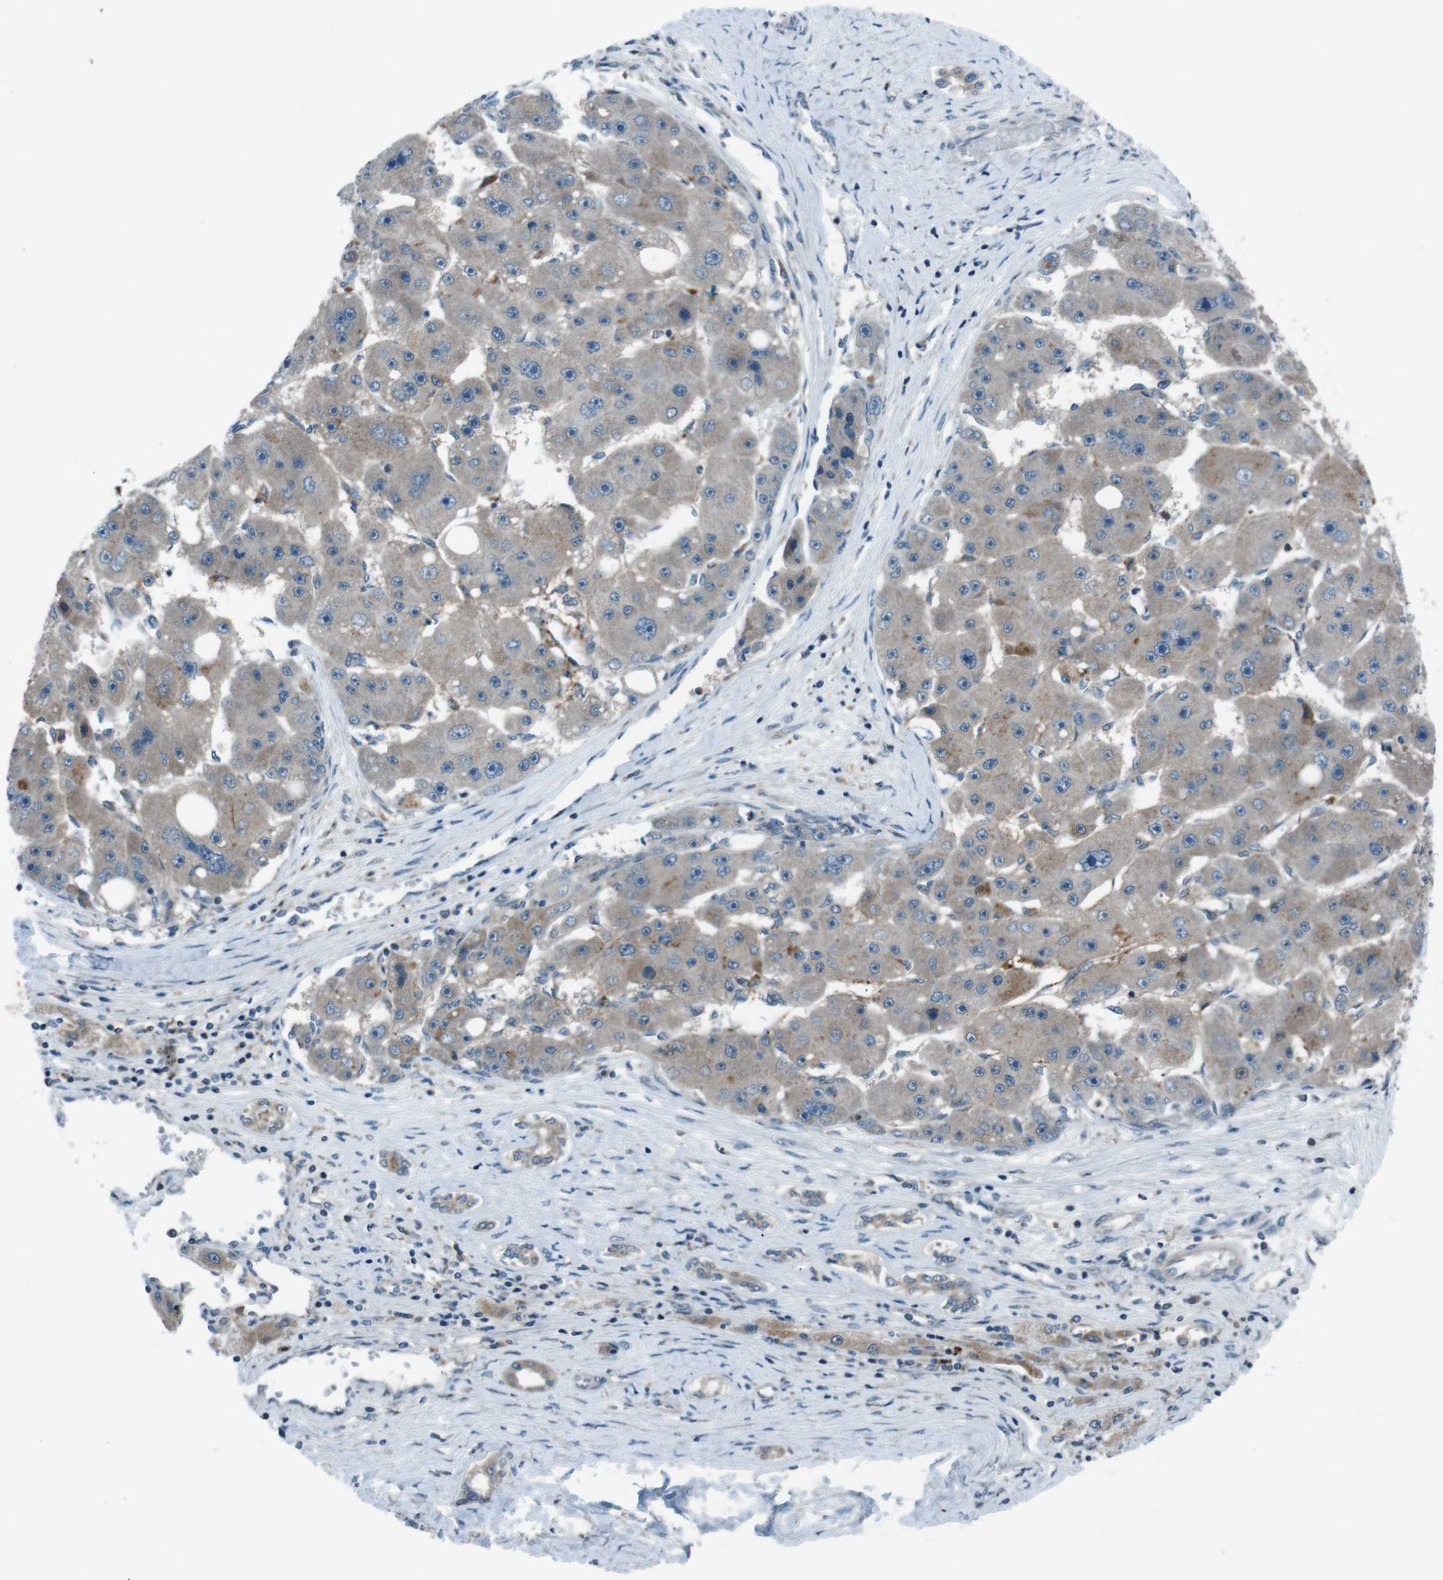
{"staining": {"intensity": "moderate", "quantity": "<25%", "location": "cytoplasmic/membranous"}, "tissue": "liver cancer", "cell_type": "Tumor cells", "image_type": "cancer", "snomed": [{"axis": "morphology", "description": "Carcinoma, Hepatocellular, NOS"}, {"axis": "topography", "description": "Liver"}], "caption": "This is a histology image of immunohistochemistry staining of liver hepatocellular carcinoma, which shows moderate staining in the cytoplasmic/membranous of tumor cells.", "gene": "SLC27A4", "patient": {"sex": "female", "age": 61}}